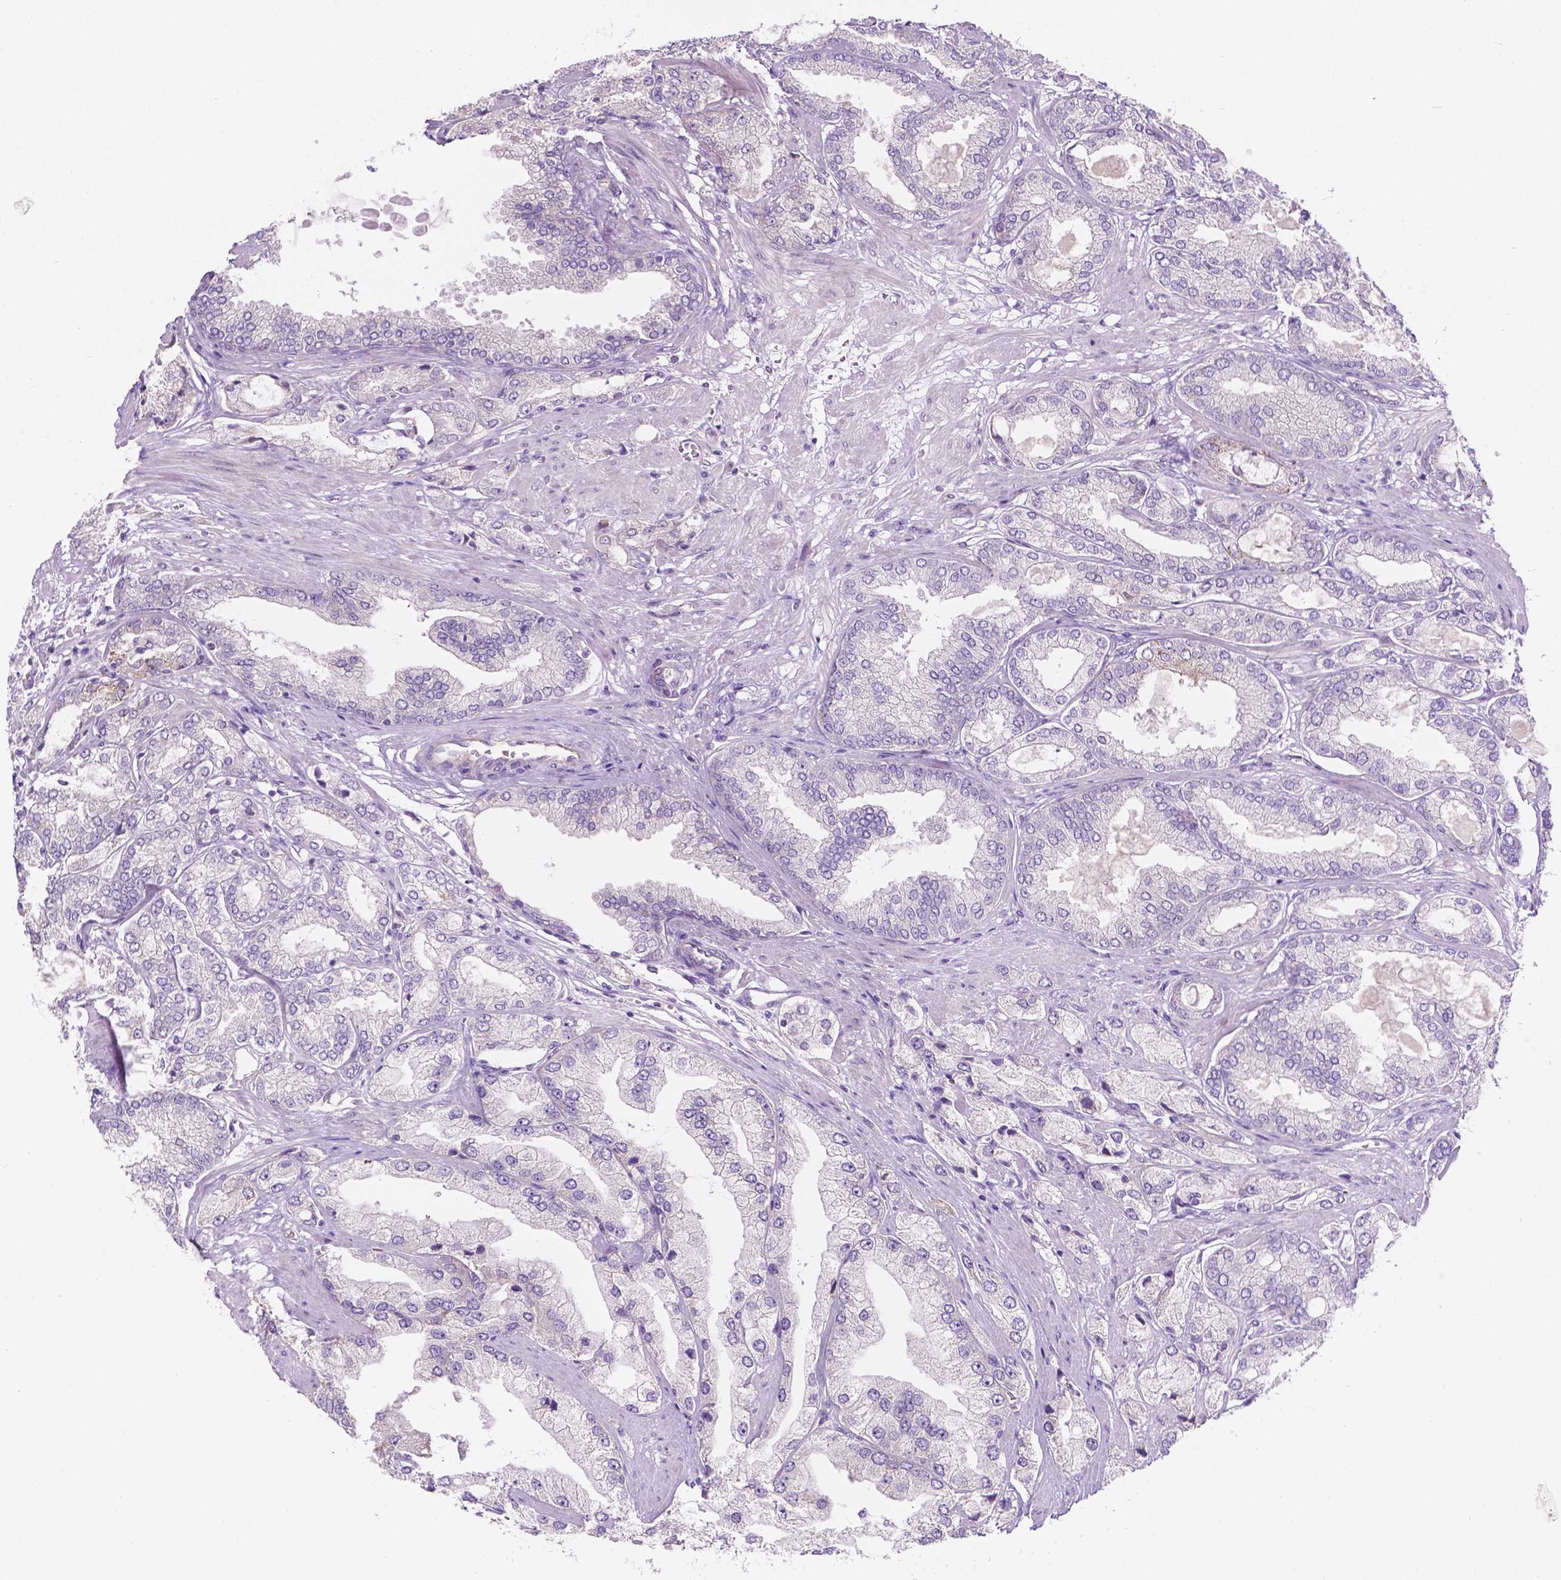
{"staining": {"intensity": "negative", "quantity": "none", "location": "none"}, "tissue": "prostate cancer", "cell_type": "Tumor cells", "image_type": "cancer", "snomed": [{"axis": "morphology", "description": "Adenocarcinoma, High grade"}, {"axis": "topography", "description": "Prostate"}], "caption": "The micrograph demonstrates no staining of tumor cells in prostate cancer.", "gene": "NOS1AP", "patient": {"sex": "male", "age": 68}}